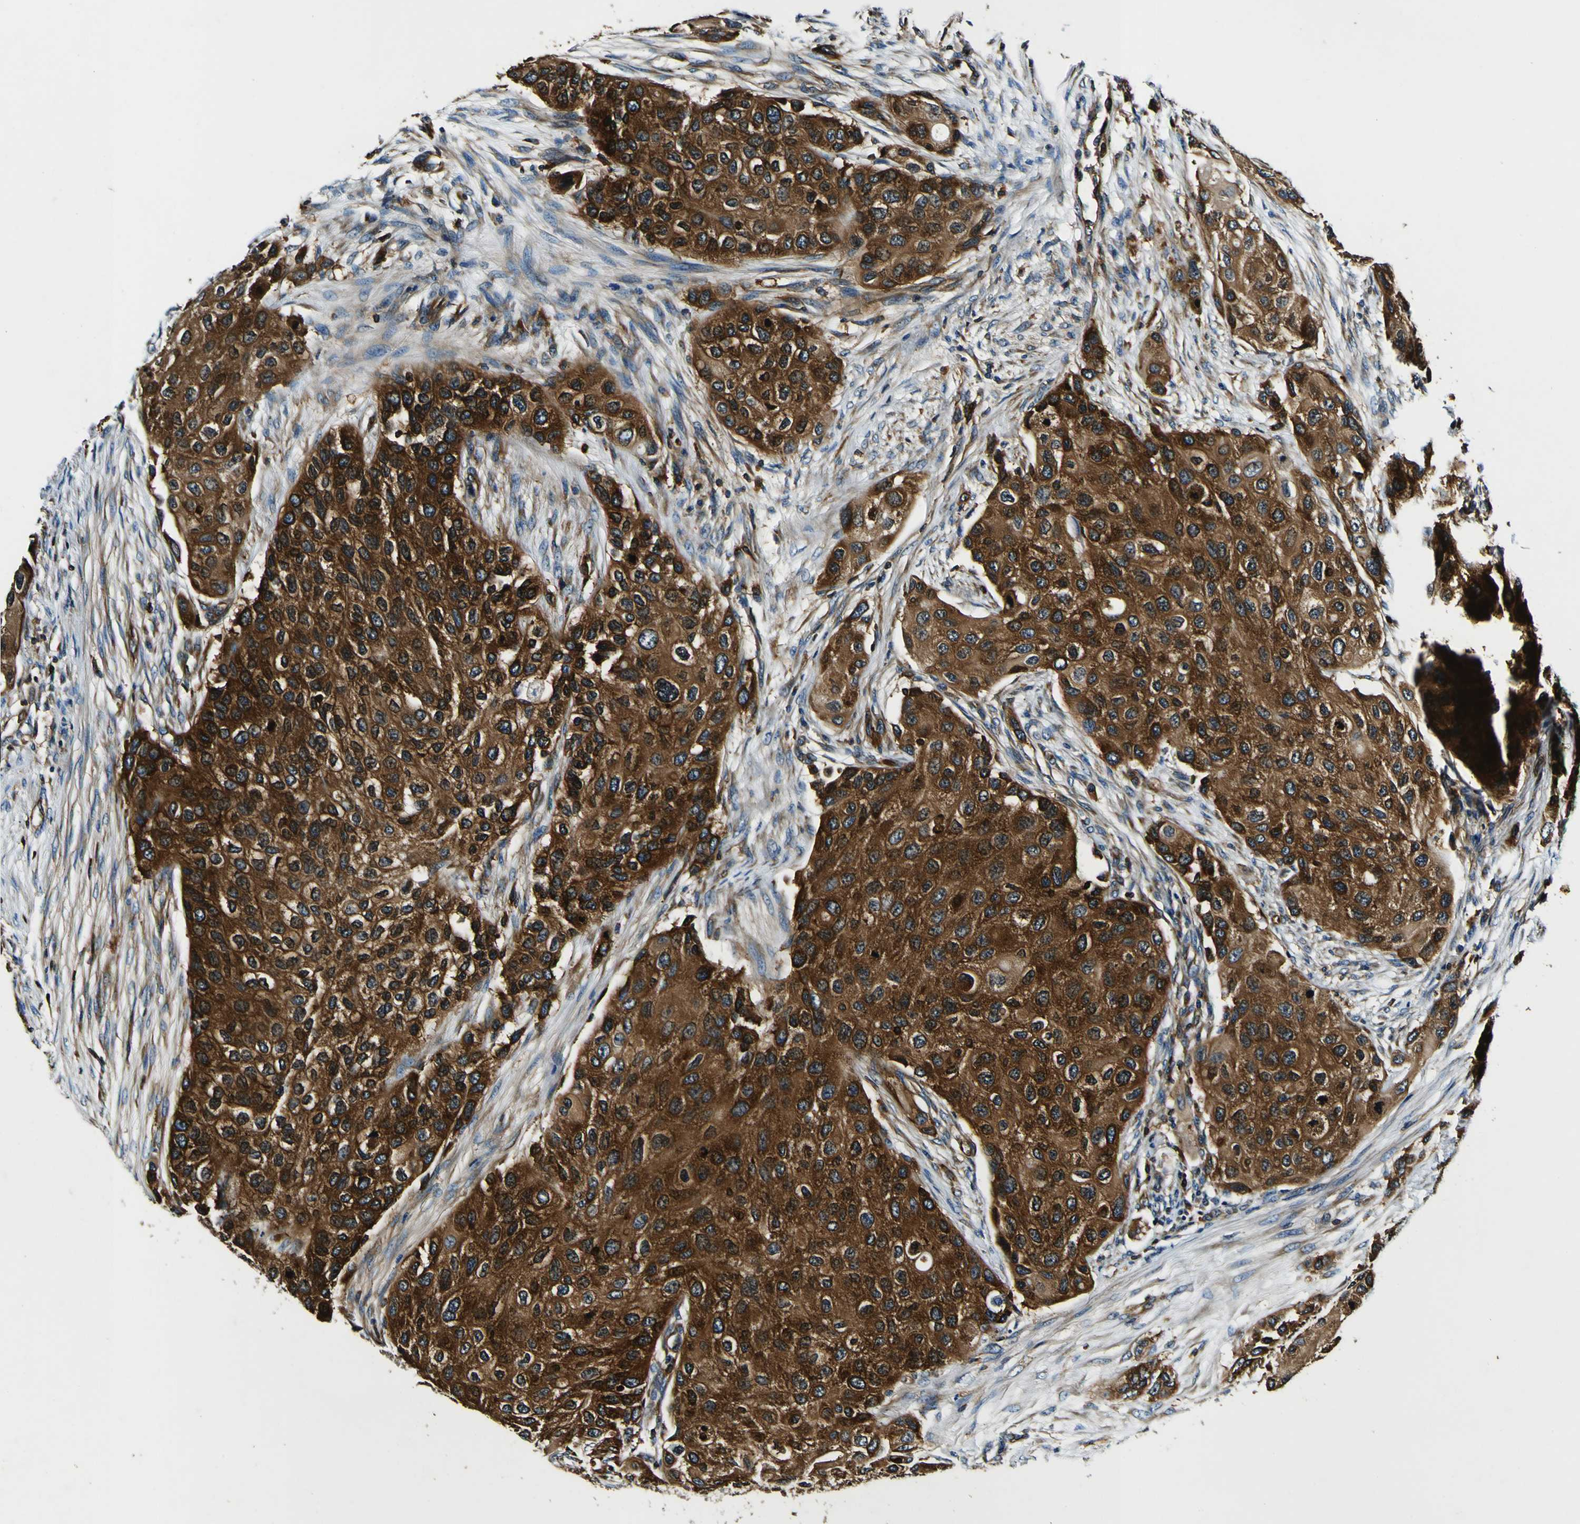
{"staining": {"intensity": "strong", "quantity": ">75%", "location": "cytoplasmic/membranous"}, "tissue": "urothelial cancer", "cell_type": "Tumor cells", "image_type": "cancer", "snomed": [{"axis": "morphology", "description": "Urothelial carcinoma, High grade"}, {"axis": "topography", "description": "Urinary bladder"}], "caption": "High-grade urothelial carcinoma stained with a protein marker reveals strong staining in tumor cells.", "gene": "RHOT2", "patient": {"sex": "female", "age": 56}}